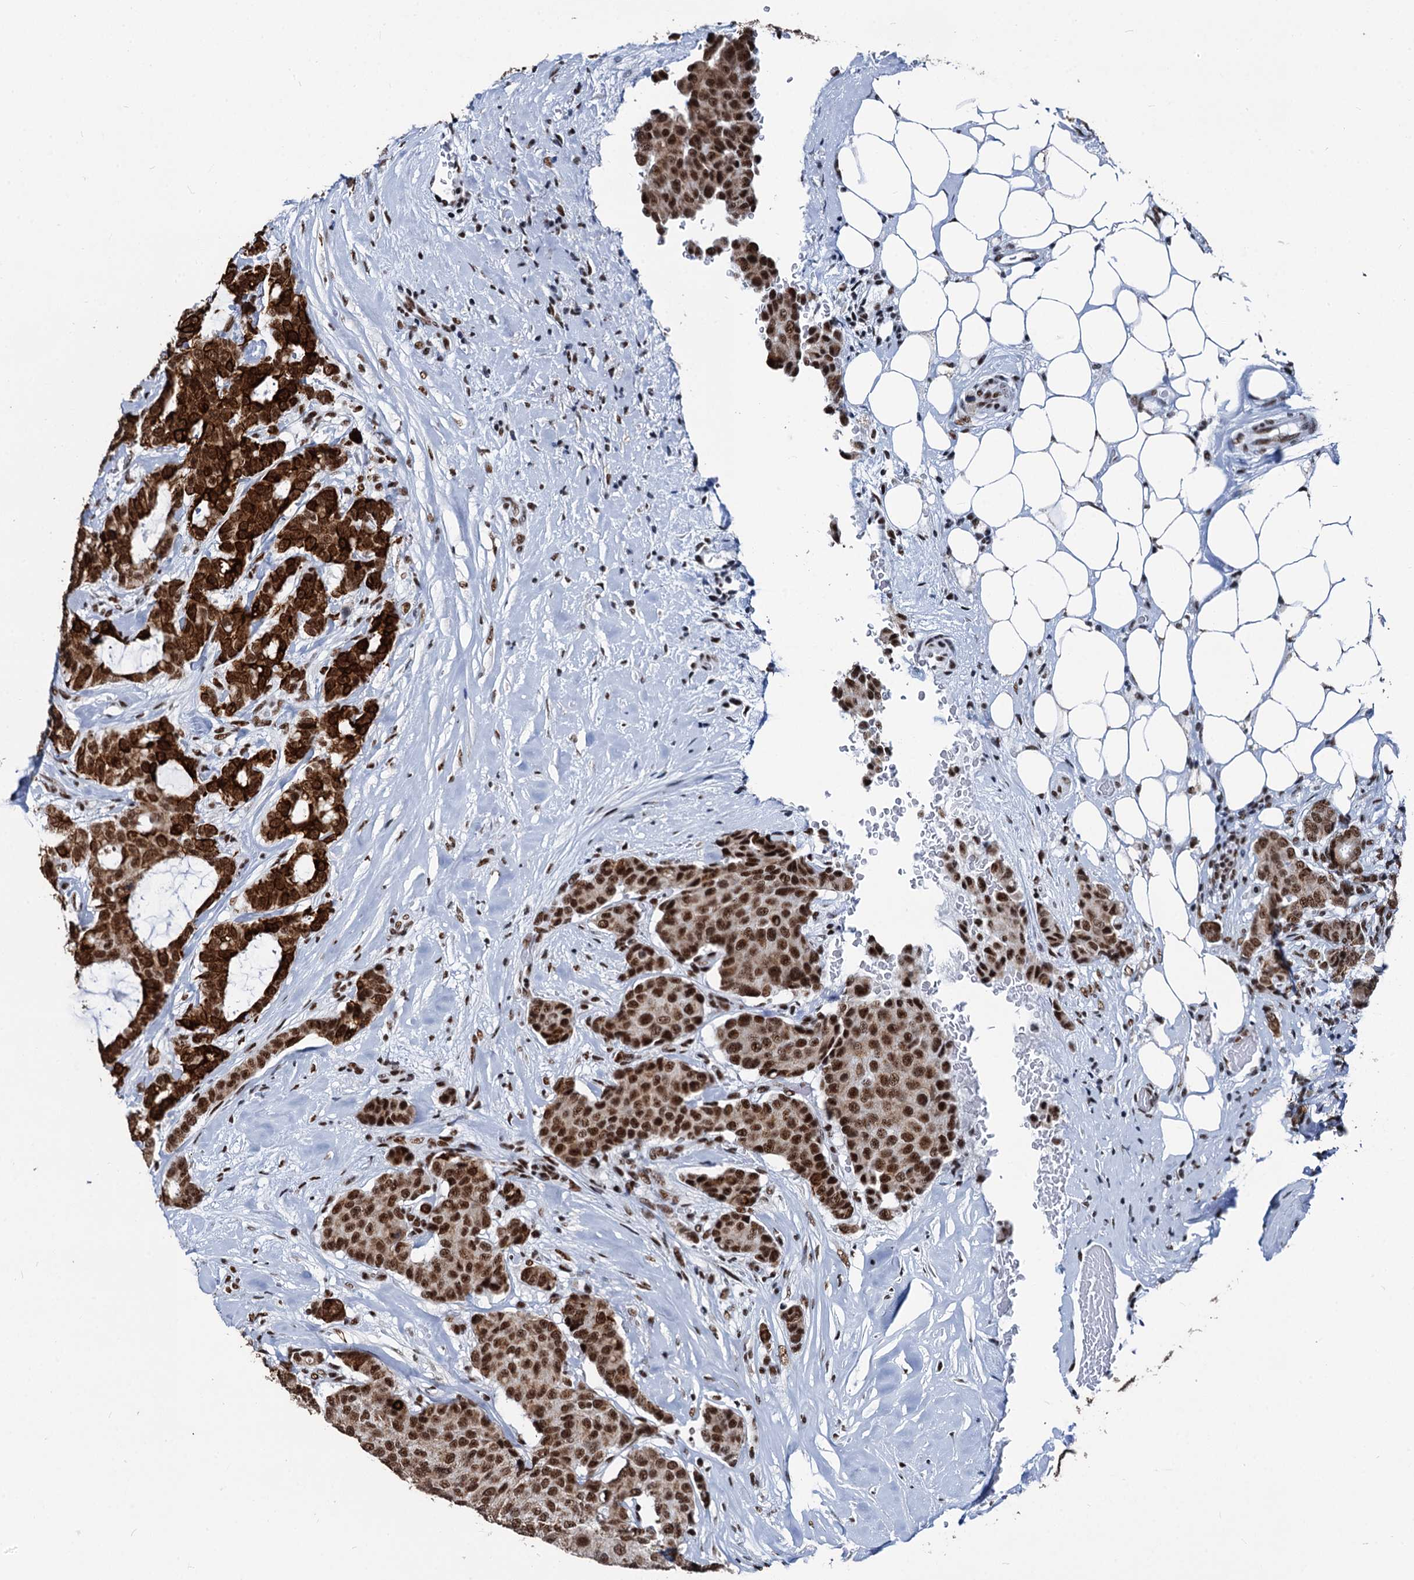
{"staining": {"intensity": "strong", "quantity": ">75%", "location": "nuclear"}, "tissue": "breast cancer", "cell_type": "Tumor cells", "image_type": "cancer", "snomed": [{"axis": "morphology", "description": "Duct carcinoma"}, {"axis": "topography", "description": "Breast"}], "caption": "Tumor cells reveal strong nuclear expression in approximately >75% of cells in breast intraductal carcinoma.", "gene": "DDX23", "patient": {"sex": "female", "age": 75}}